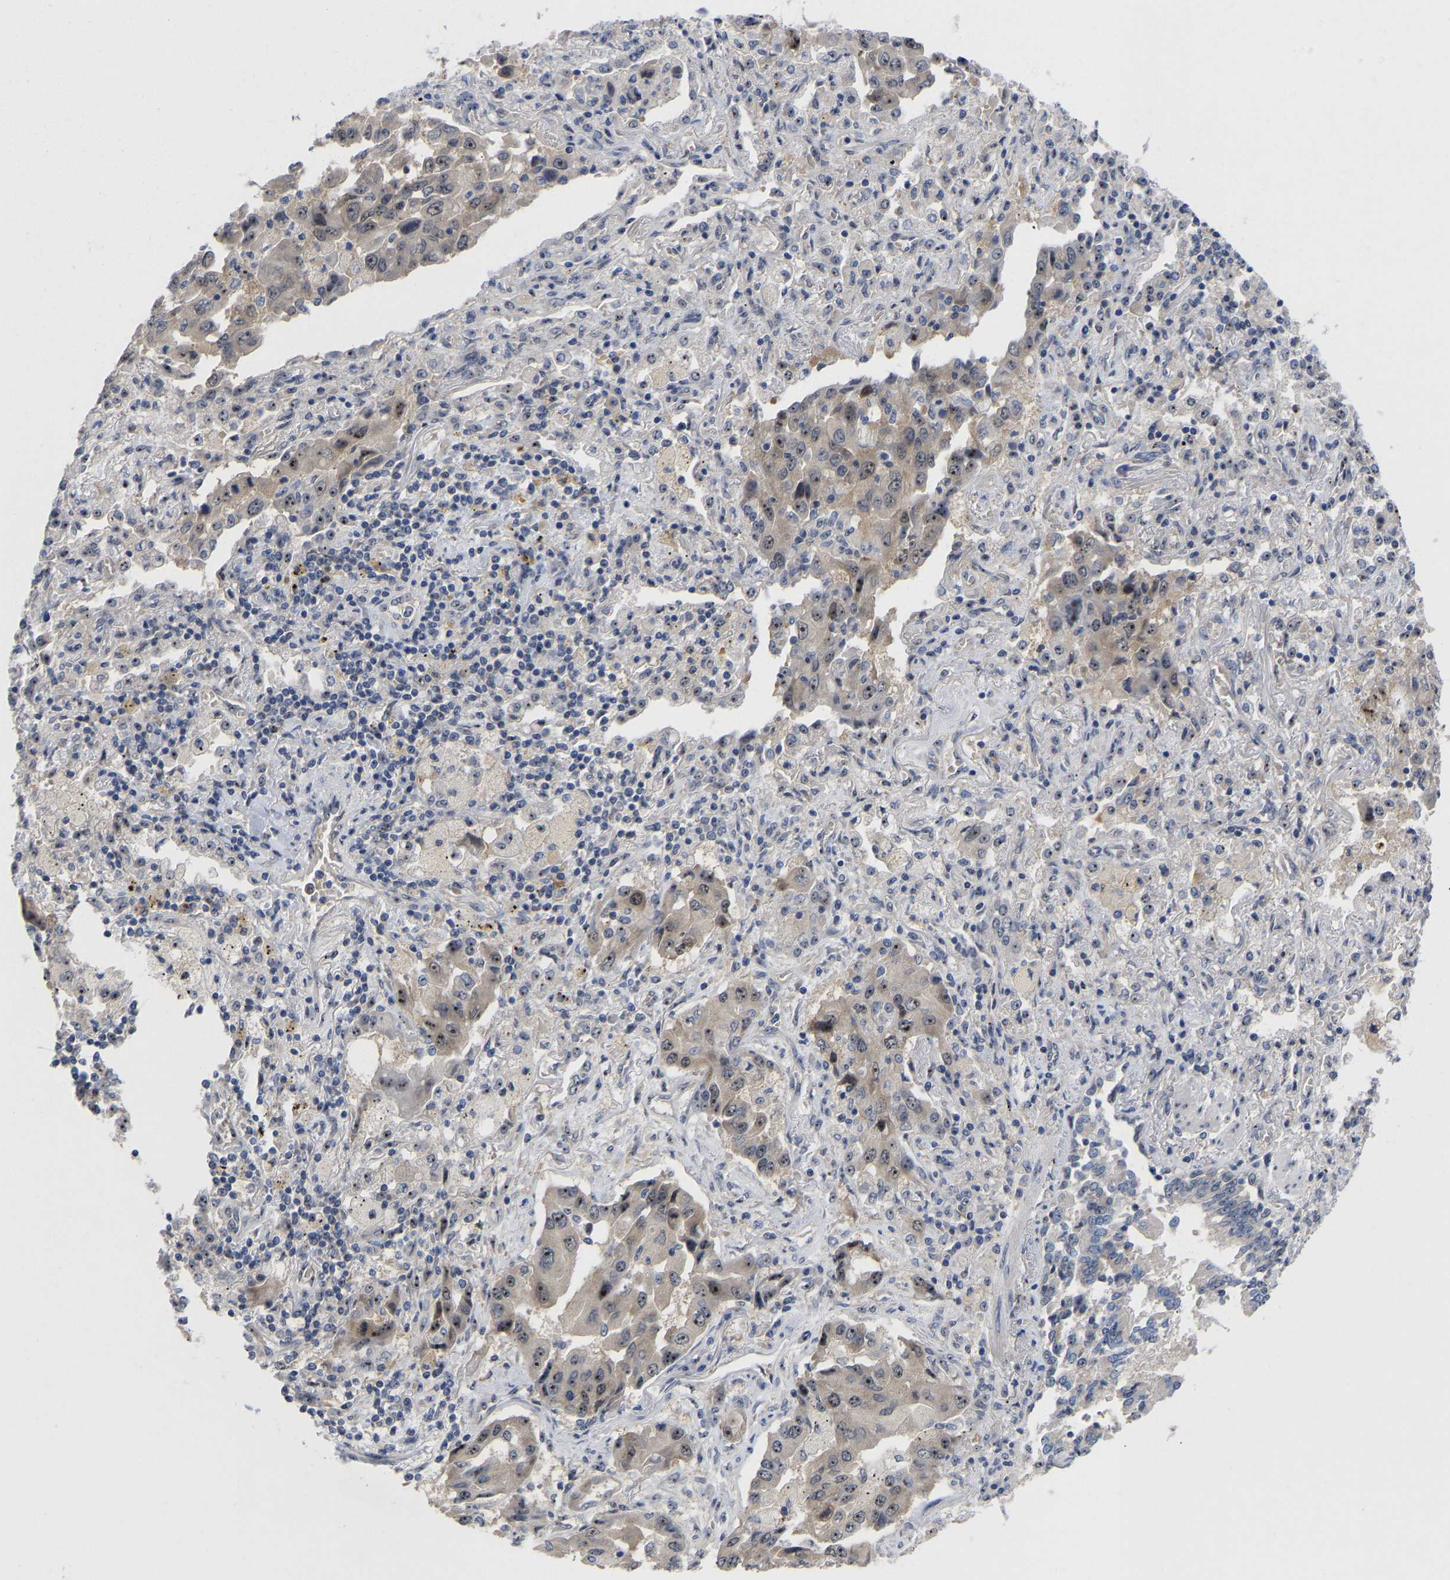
{"staining": {"intensity": "weak", "quantity": "25%-75%", "location": "cytoplasmic/membranous,nuclear"}, "tissue": "lung cancer", "cell_type": "Tumor cells", "image_type": "cancer", "snomed": [{"axis": "morphology", "description": "Adenocarcinoma, NOS"}, {"axis": "topography", "description": "Lung"}], "caption": "The immunohistochemical stain highlights weak cytoplasmic/membranous and nuclear staining in tumor cells of lung cancer (adenocarcinoma) tissue.", "gene": "NLE1", "patient": {"sex": "female", "age": 65}}